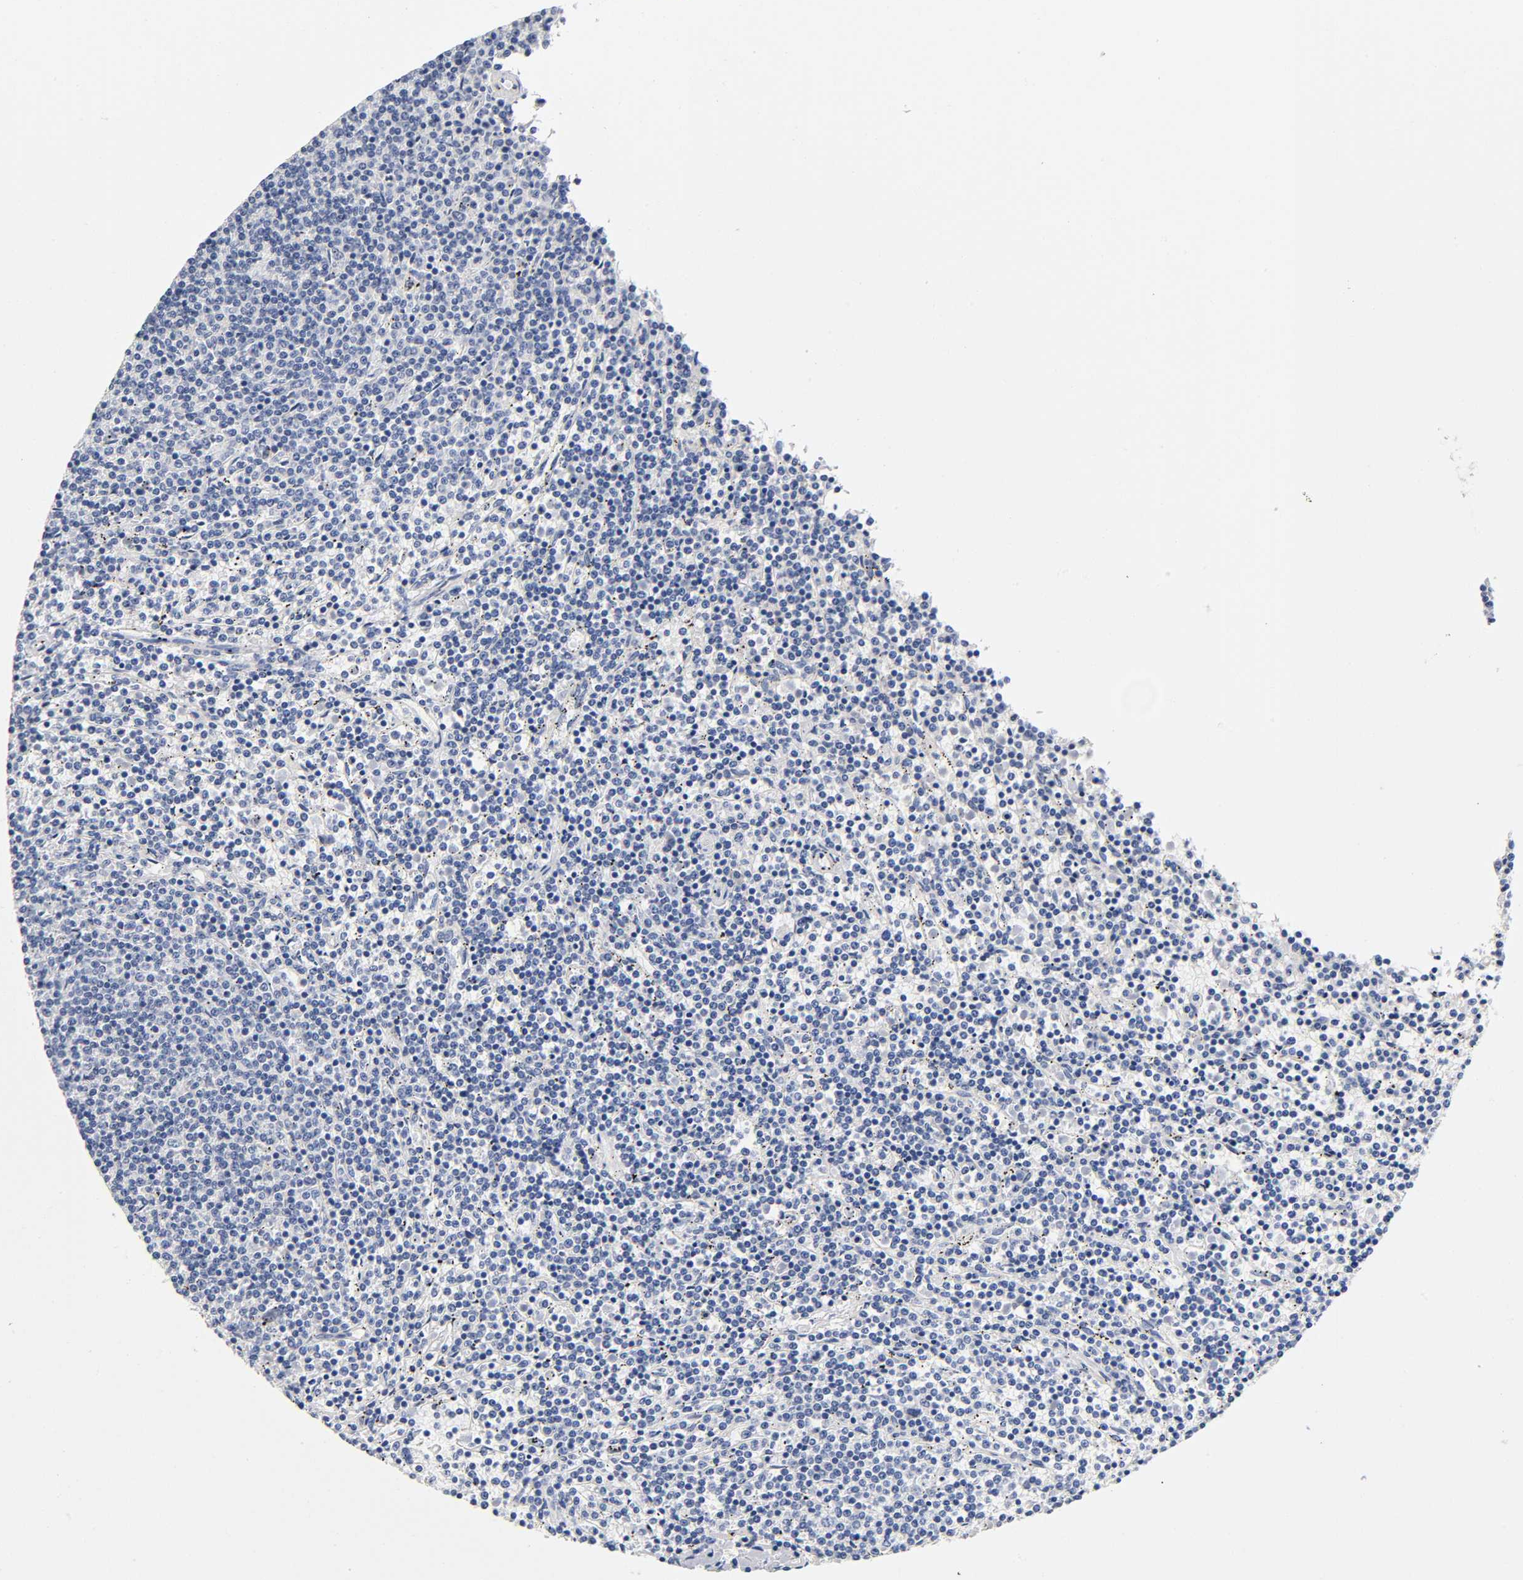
{"staining": {"intensity": "negative", "quantity": "none", "location": "none"}, "tissue": "lymphoma", "cell_type": "Tumor cells", "image_type": "cancer", "snomed": [{"axis": "morphology", "description": "Malignant lymphoma, non-Hodgkin's type, Low grade"}, {"axis": "topography", "description": "Spleen"}], "caption": "Tumor cells show no significant protein positivity in malignant lymphoma, non-Hodgkin's type (low-grade).", "gene": "TNC", "patient": {"sex": "female", "age": 50}}